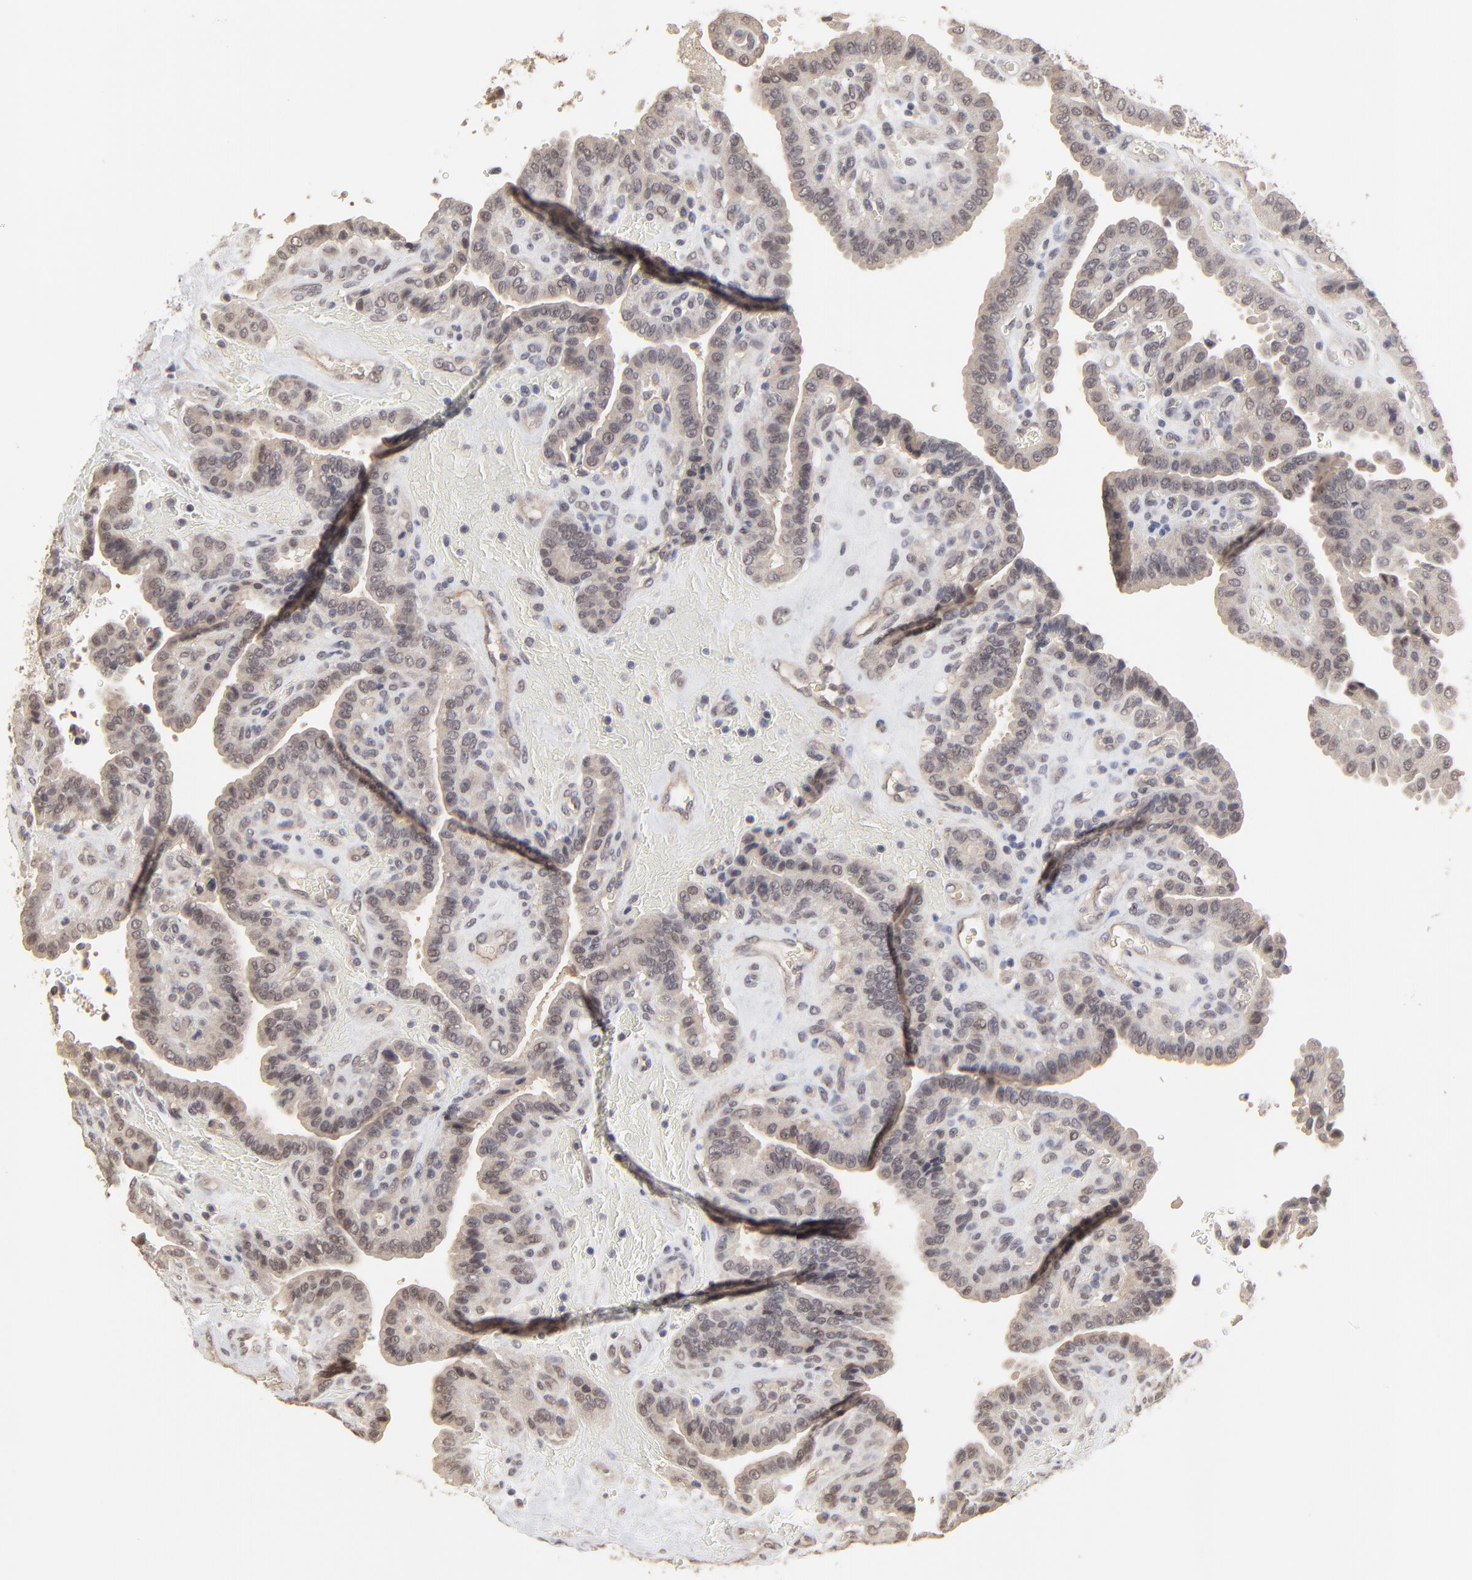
{"staining": {"intensity": "weak", "quantity": "25%-75%", "location": "nuclear"}, "tissue": "thyroid cancer", "cell_type": "Tumor cells", "image_type": "cancer", "snomed": [{"axis": "morphology", "description": "Papillary adenocarcinoma, NOS"}, {"axis": "topography", "description": "Thyroid gland"}], "caption": "Thyroid cancer (papillary adenocarcinoma) was stained to show a protein in brown. There is low levels of weak nuclear expression in about 25%-75% of tumor cells.", "gene": "FAM199X", "patient": {"sex": "male", "age": 87}}